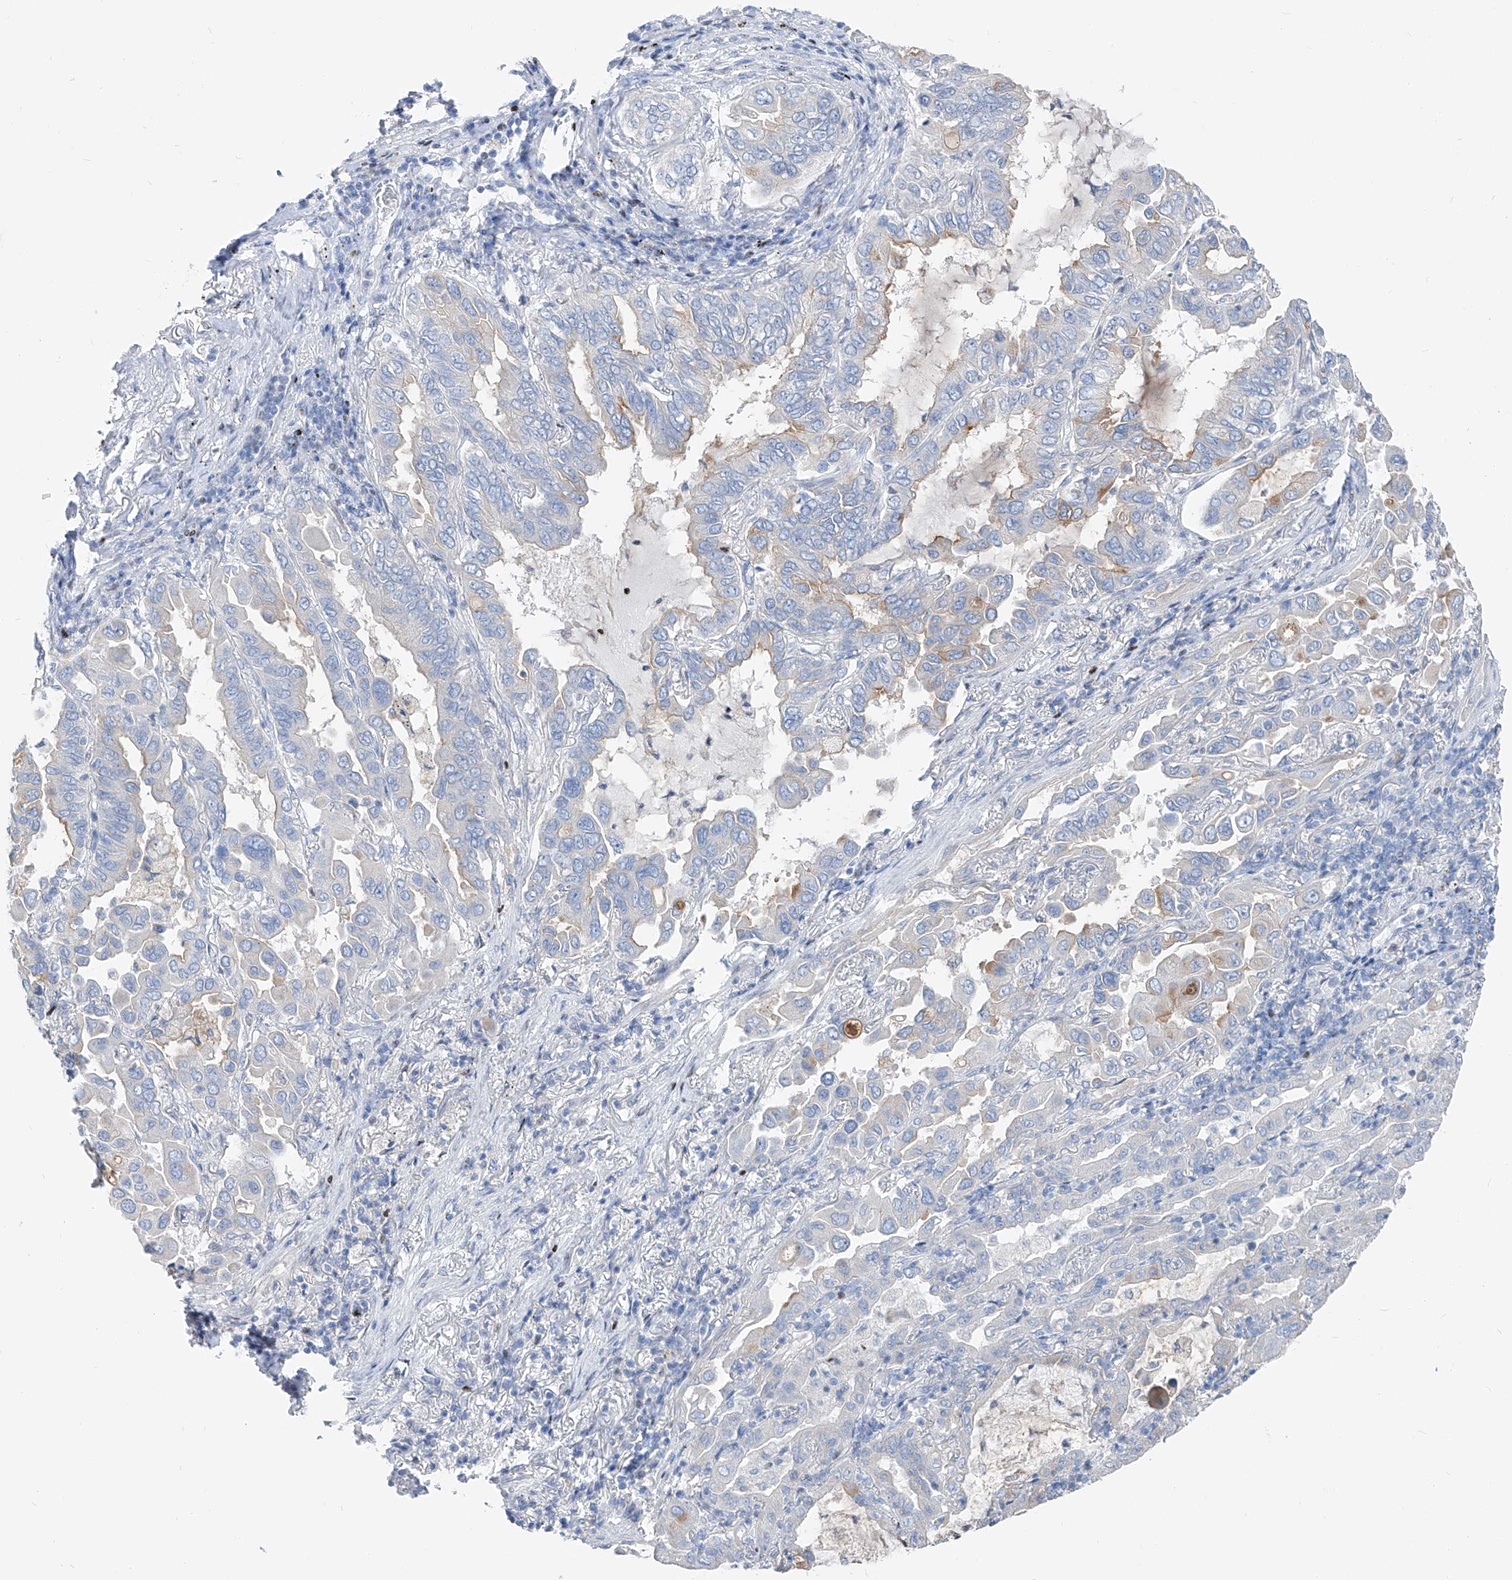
{"staining": {"intensity": "negative", "quantity": "none", "location": "none"}, "tissue": "lung cancer", "cell_type": "Tumor cells", "image_type": "cancer", "snomed": [{"axis": "morphology", "description": "Adenocarcinoma, NOS"}, {"axis": "topography", "description": "Lung"}], "caption": "Immunohistochemistry (IHC) of adenocarcinoma (lung) exhibits no positivity in tumor cells.", "gene": "FRS3", "patient": {"sex": "male", "age": 64}}